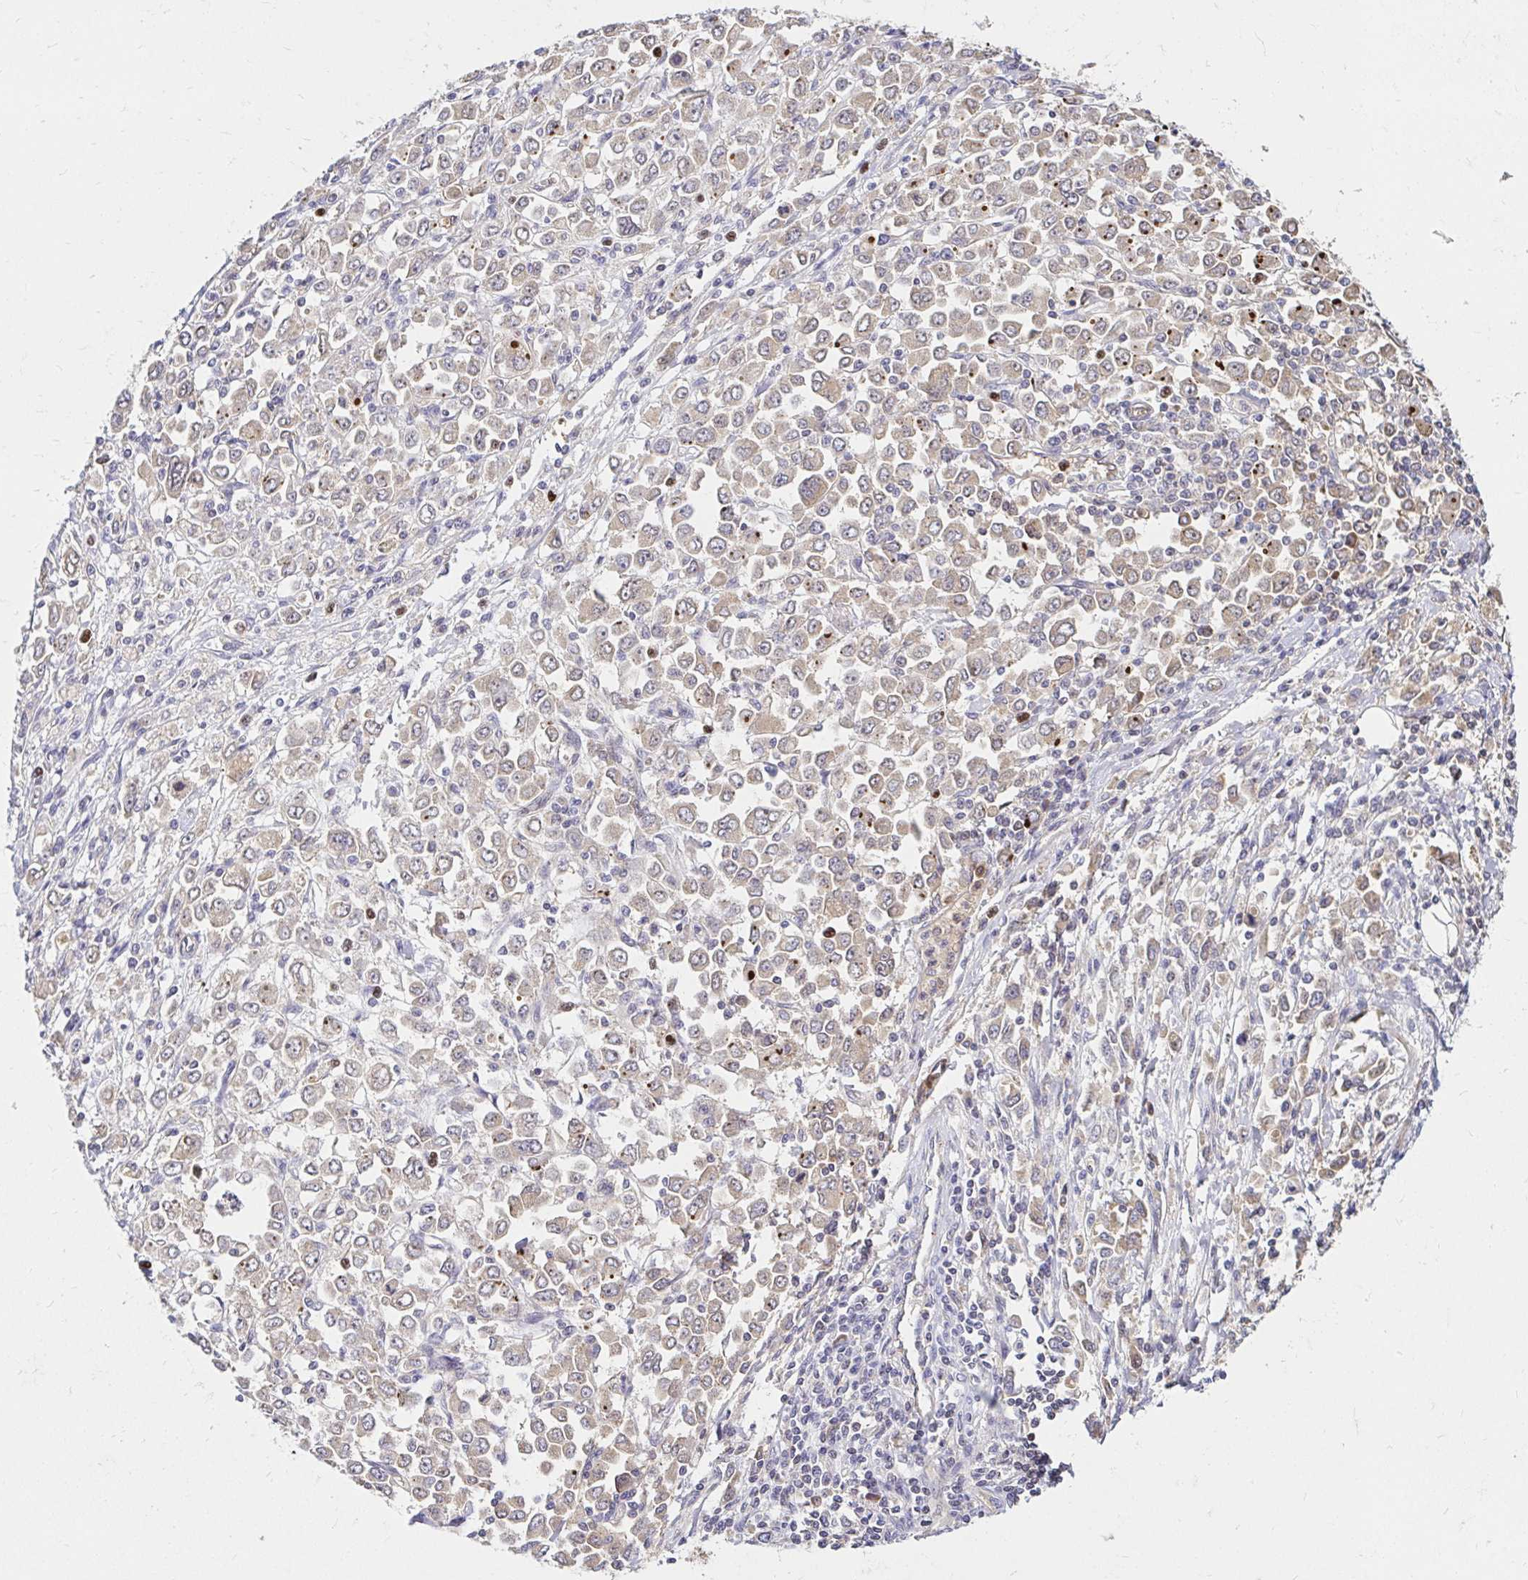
{"staining": {"intensity": "weak", "quantity": ">75%", "location": "cytoplasmic/membranous"}, "tissue": "stomach cancer", "cell_type": "Tumor cells", "image_type": "cancer", "snomed": [{"axis": "morphology", "description": "Adenocarcinoma, NOS"}, {"axis": "topography", "description": "Stomach, upper"}], "caption": "Stomach cancer (adenocarcinoma) stained for a protein displays weak cytoplasmic/membranous positivity in tumor cells. (IHC, brightfield microscopy, high magnification).", "gene": "ARHGEF37", "patient": {"sex": "male", "age": 70}}